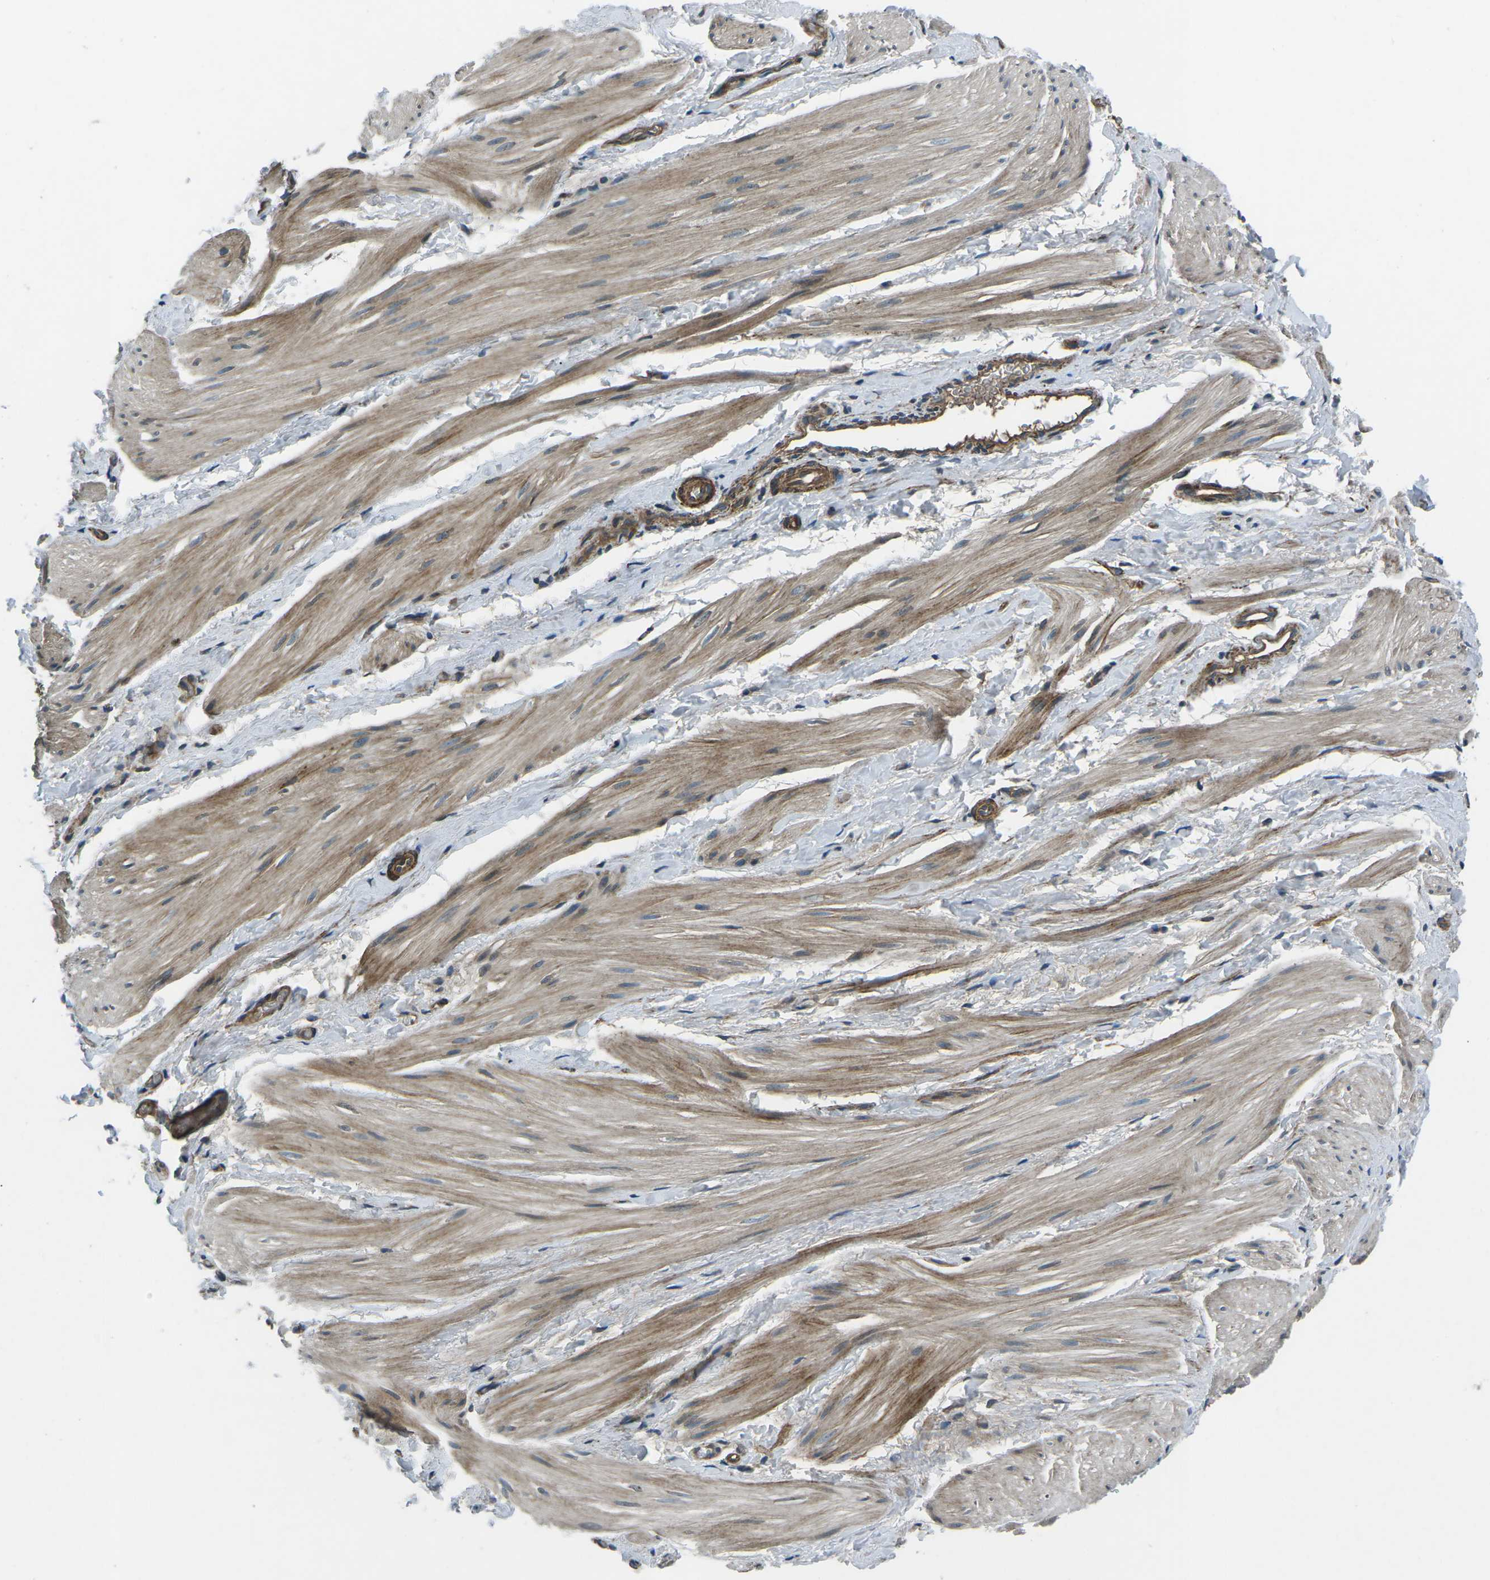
{"staining": {"intensity": "moderate", "quantity": ">75%", "location": "cytoplasmic/membranous"}, "tissue": "smooth muscle", "cell_type": "Smooth muscle cells", "image_type": "normal", "snomed": [{"axis": "morphology", "description": "Normal tissue, NOS"}, {"axis": "topography", "description": "Smooth muscle"}], "caption": "Immunohistochemistry micrograph of normal smooth muscle: smooth muscle stained using immunohistochemistry (IHC) shows medium levels of moderate protein expression localized specifically in the cytoplasmic/membranous of smooth muscle cells, appearing as a cytoplasmic/membranous brown color.", "gene": "AFAP1", "patient": {"sex": "male", "age": 16}}